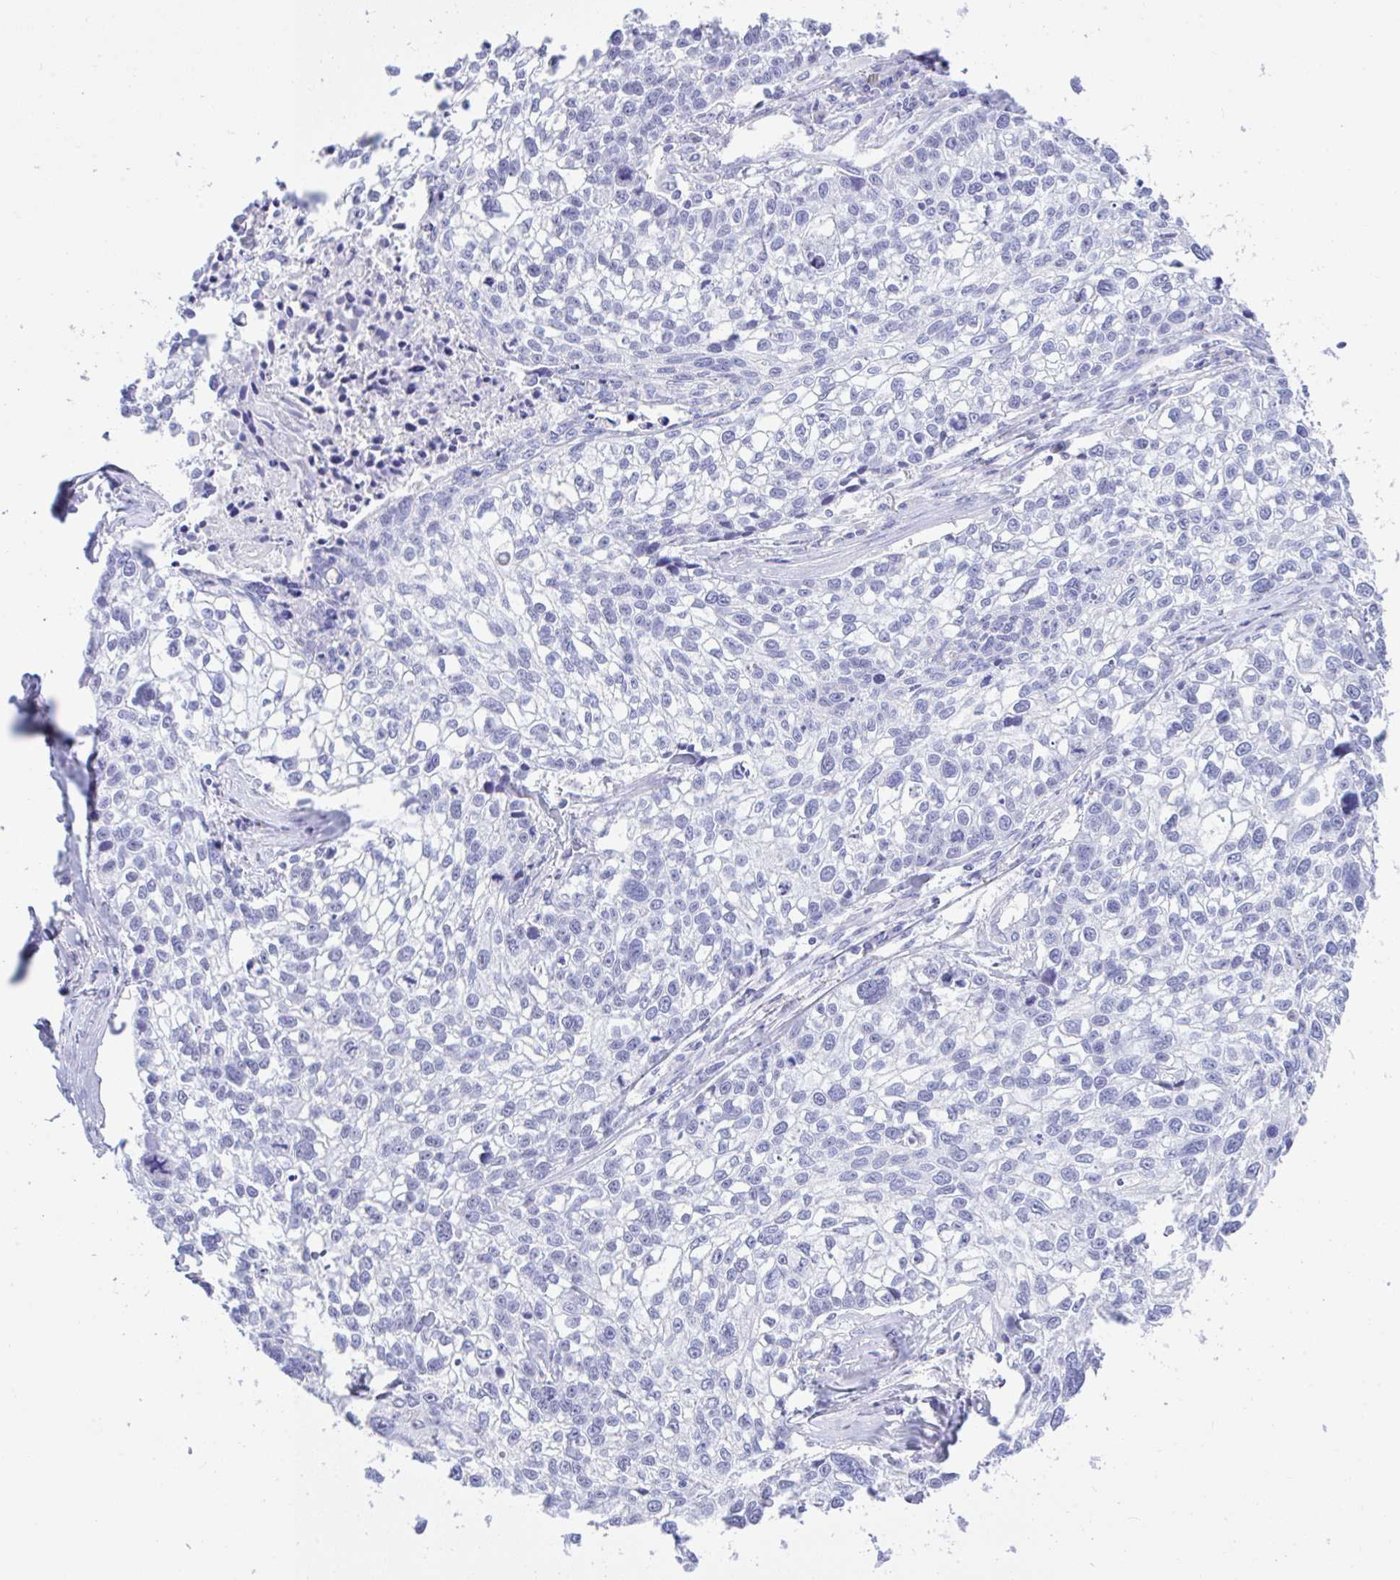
{"staining": {"intensity": "negative", "quantity": "none", "location": "none"}, "tissue": "lung cancer", "cell_type": "Tumor cells", "image_type": "cancer", "snomed": [{"axis": "morphology", "description": "Squamous cell carcinoma, NOS"}, {"axis": "topography", "description": "Lung"}], "caption": "An image of lung squamous cell carcinoma stained for a protein shows no brown staining in tumor cells.", "gene": "SEL1L2", "patient": {"sex": "male", "age": 74}}